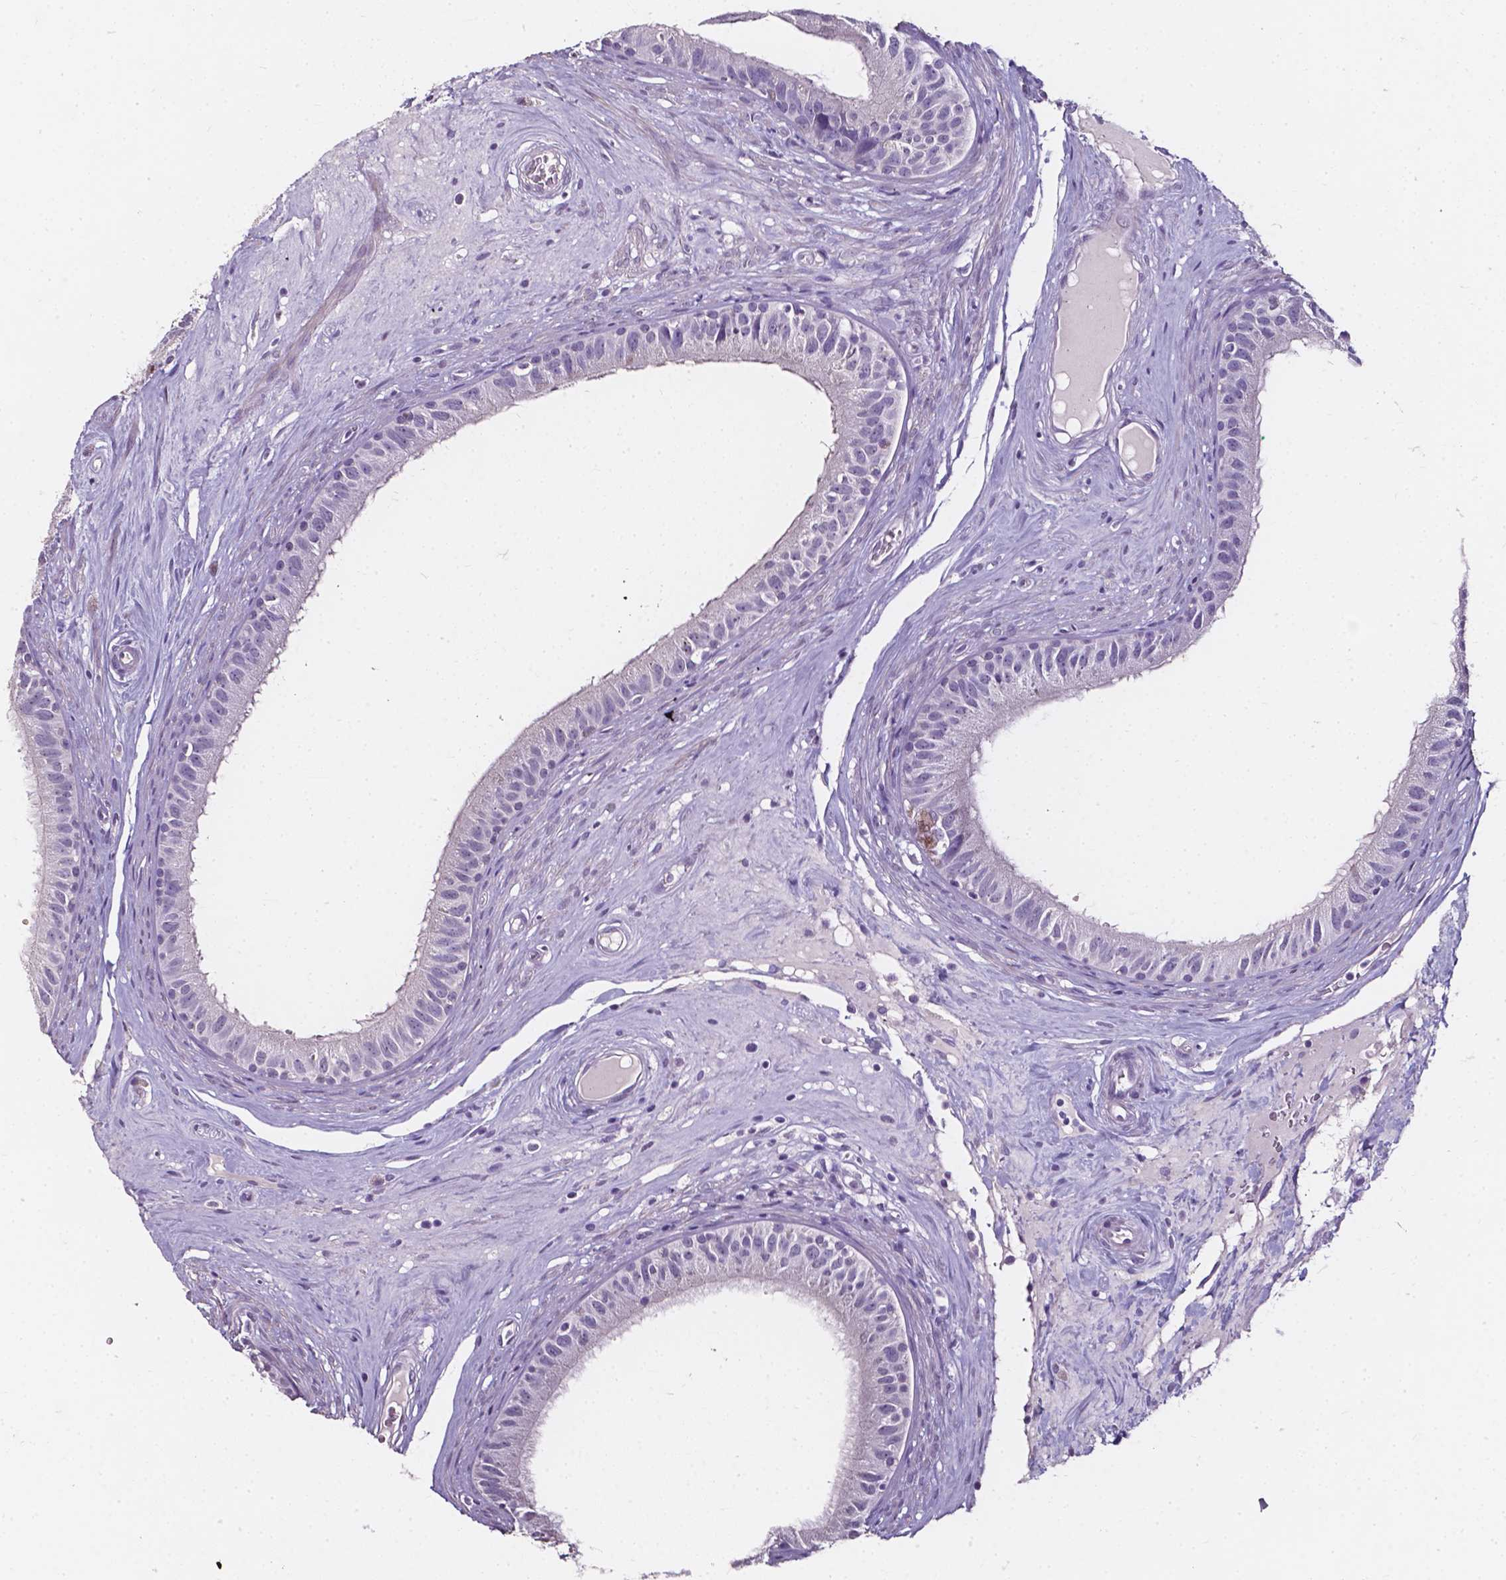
{"staining": {"intensity": "negative", "quantity": "none", "location": "none"}, "tissue": "epididymis", "cell_type": "Glandular cells", "image_type": "normal", "snomed": [{"axis": "morphology", "description": "Normal tissue, NOS"}, {"axis": "topography", "description": "Epididymis"}], "caption": "There is no significant positivity in glandular cells of epididymis. (IHC, brightfield microscopy, high magnification).", "gene": "AKR1B10", "patient": {"sex": "male", "age": 59}}